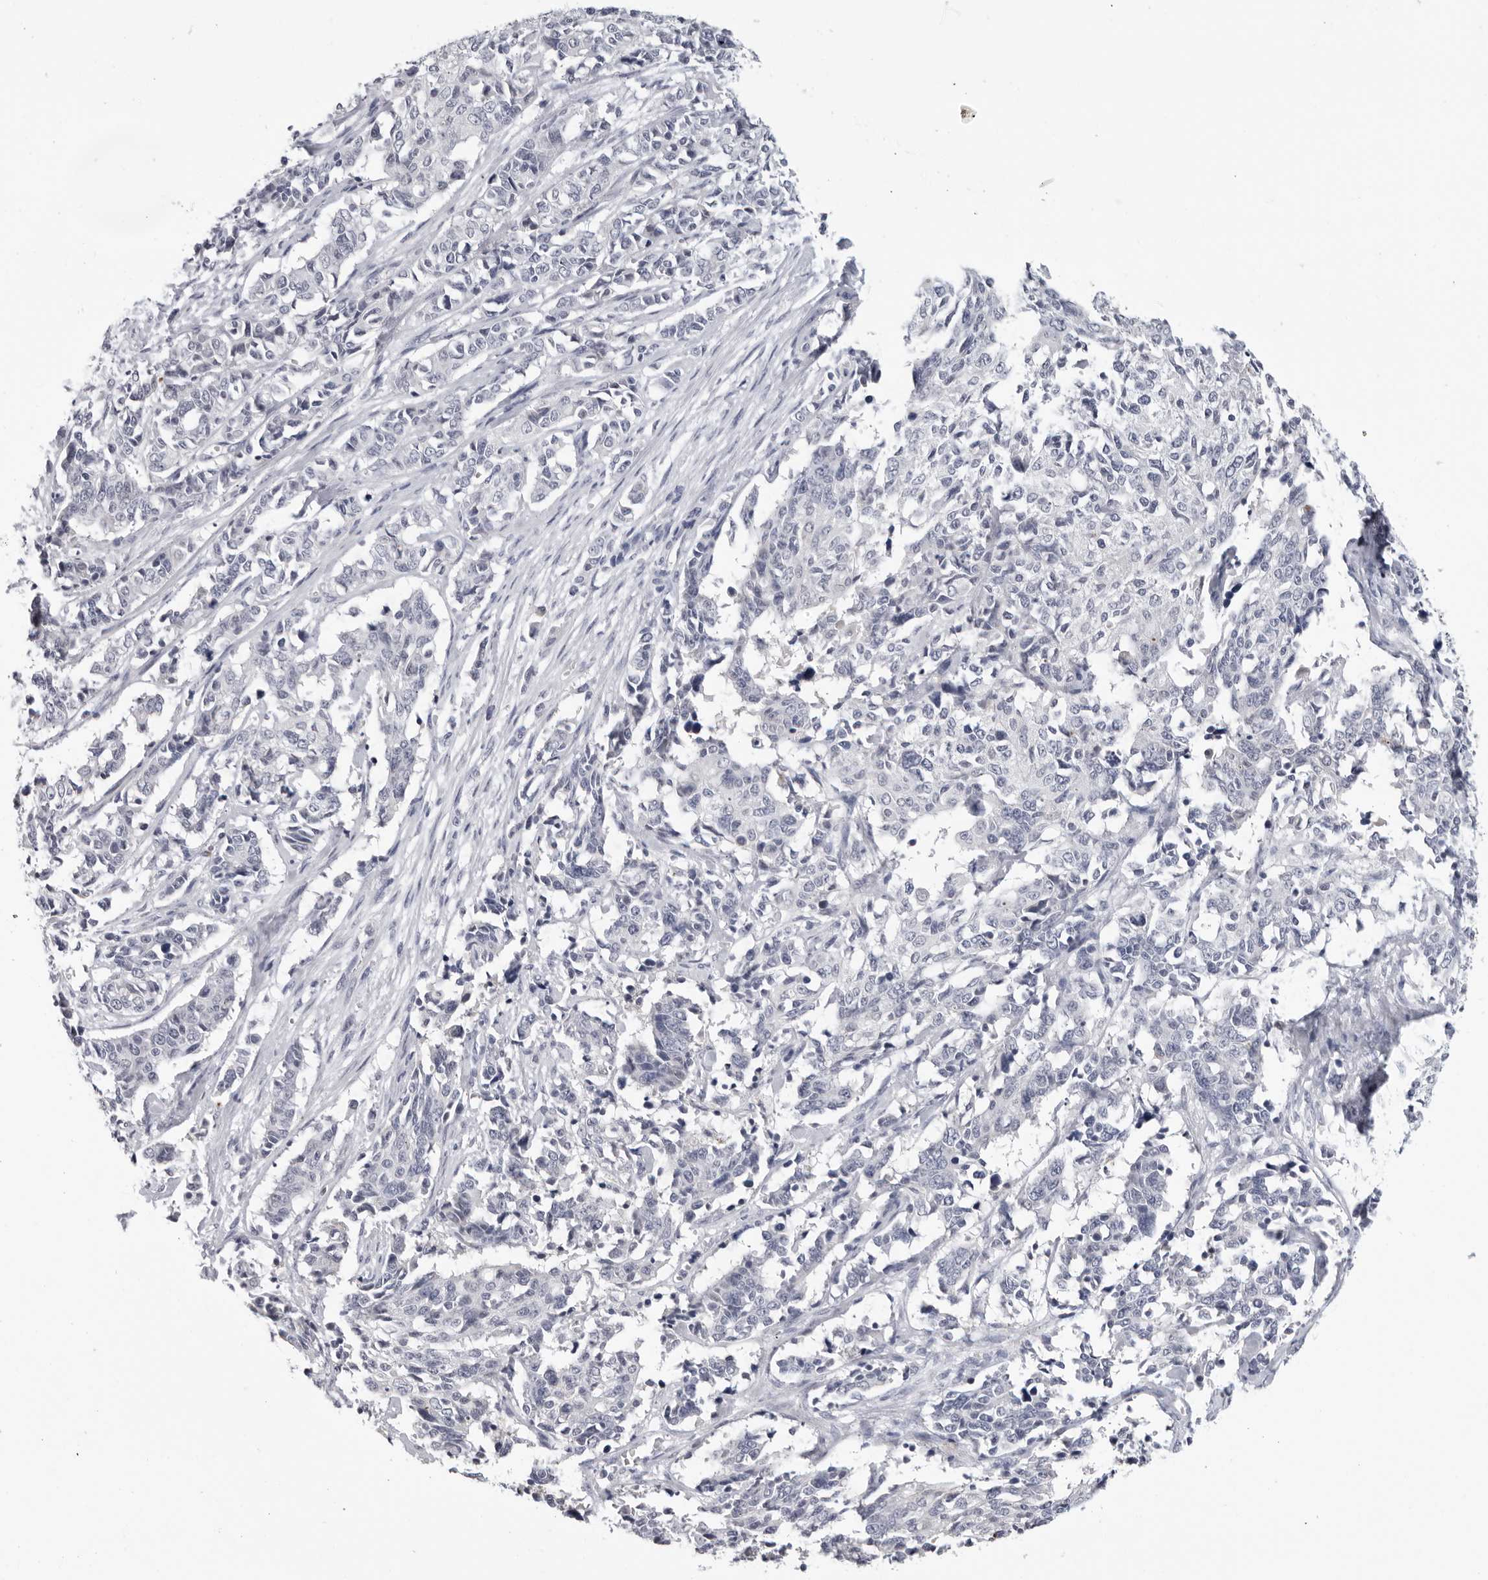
{"staining": {"intensity": "negative", "quantity": "none", "location": "none"}, "tissue": "cervical cancer", "cell_type": "Tumor cells", "image_type": "cancer", "snomed": [{"axis": "morphology", "description": "Normal tissue, NOS"}, {"axis": "morphology", "description": "Squamous cell carcinoma, NOS"}, {"axis": "topography", "description": "Cervix"}], "caption": "Squamous cell carcinoma (cervical) was stained to show a protein in brown. There is no significant staining in tumor cells.", "gene": "ZNF502", "patient": {"sex": "female", "age": 35}}